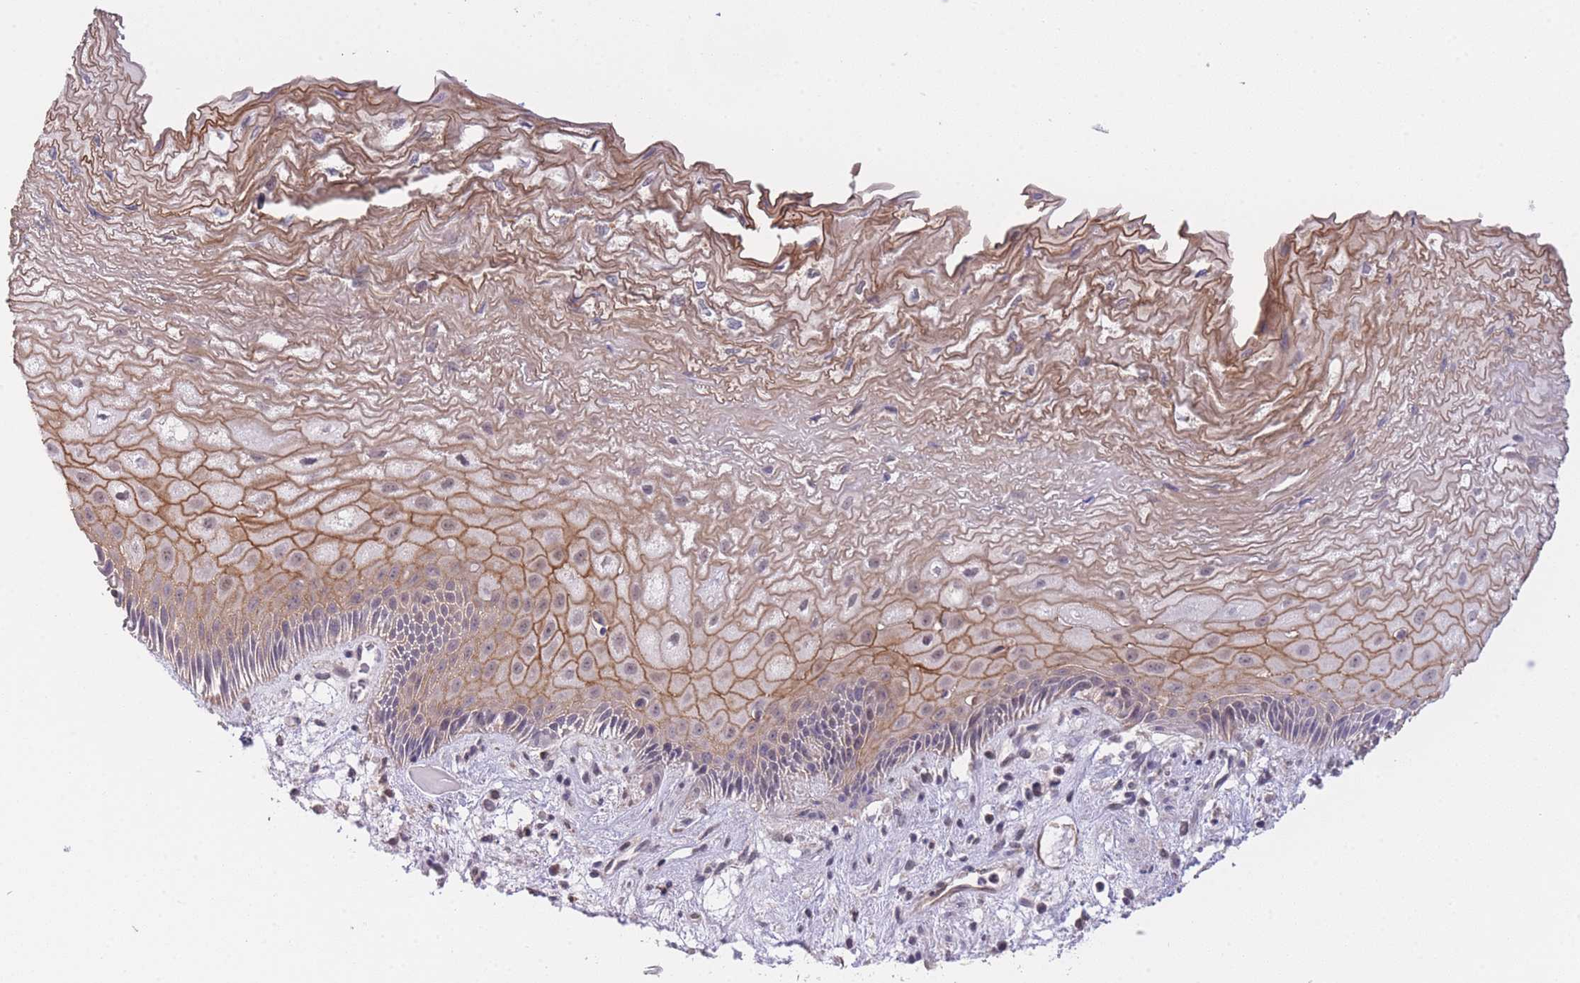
{"staining": {"intensity": "moderate", "quantity": ">75%", "location": "cytoplasmic/membranous"}, "tissue": "esophagus", "cell_type": "Squamous epithelial cells", "image_type": "normal", "snomed": [{"axis": "morphology", "description": "Normal tissue, NOS"}, {"axis": "topography", "description": "Esophagus"}], "caption": "Approximately >75% of squamous epithelial cells in benign human esophagus reveal moderate cytoplasmic/membranous protein positivity as visualized by brown immunohistochemical staining.", "gene": "CTBP1", "patient": {"sex": "male", "age": 60}}